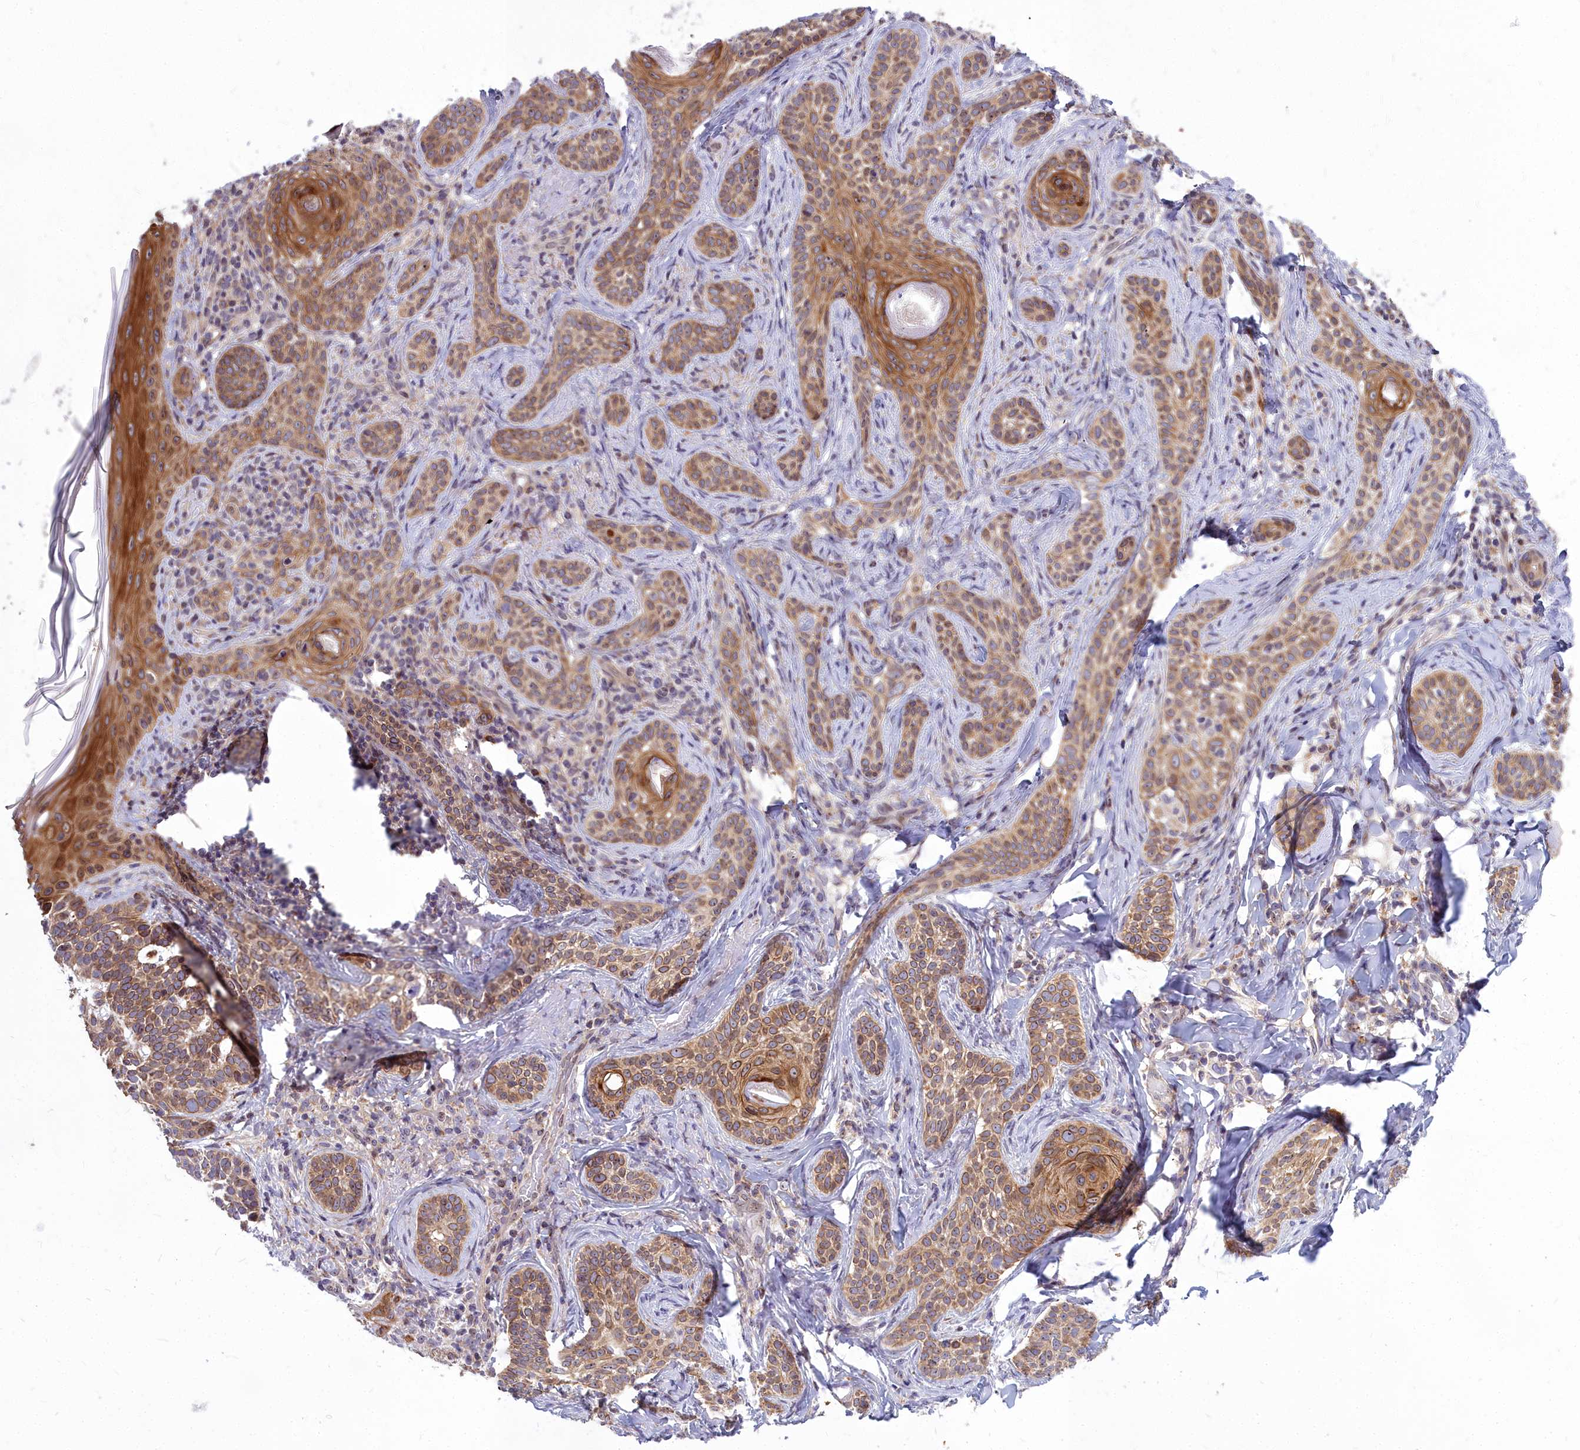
{"staining": {"intensity": "moderate", "quantity": ">75%", "location": "cytoplasmic/membranous"}, "tissue": "skin cancer", "cell_type": "Tumor cells", "image_type": "cancer", "snomed": [{"axis": "morphology", "description": "Basal cell carcinoma"}, {"axis": "topography", "description": "Skin"}], "caption": "Skin cancer (basal cell carcinoma) tissue shows moderate cytoplasmic/membranous expression in about >75% of tumor cells", "gene": "ABCB8", "patient": {"sex": "male", "age": 71}}